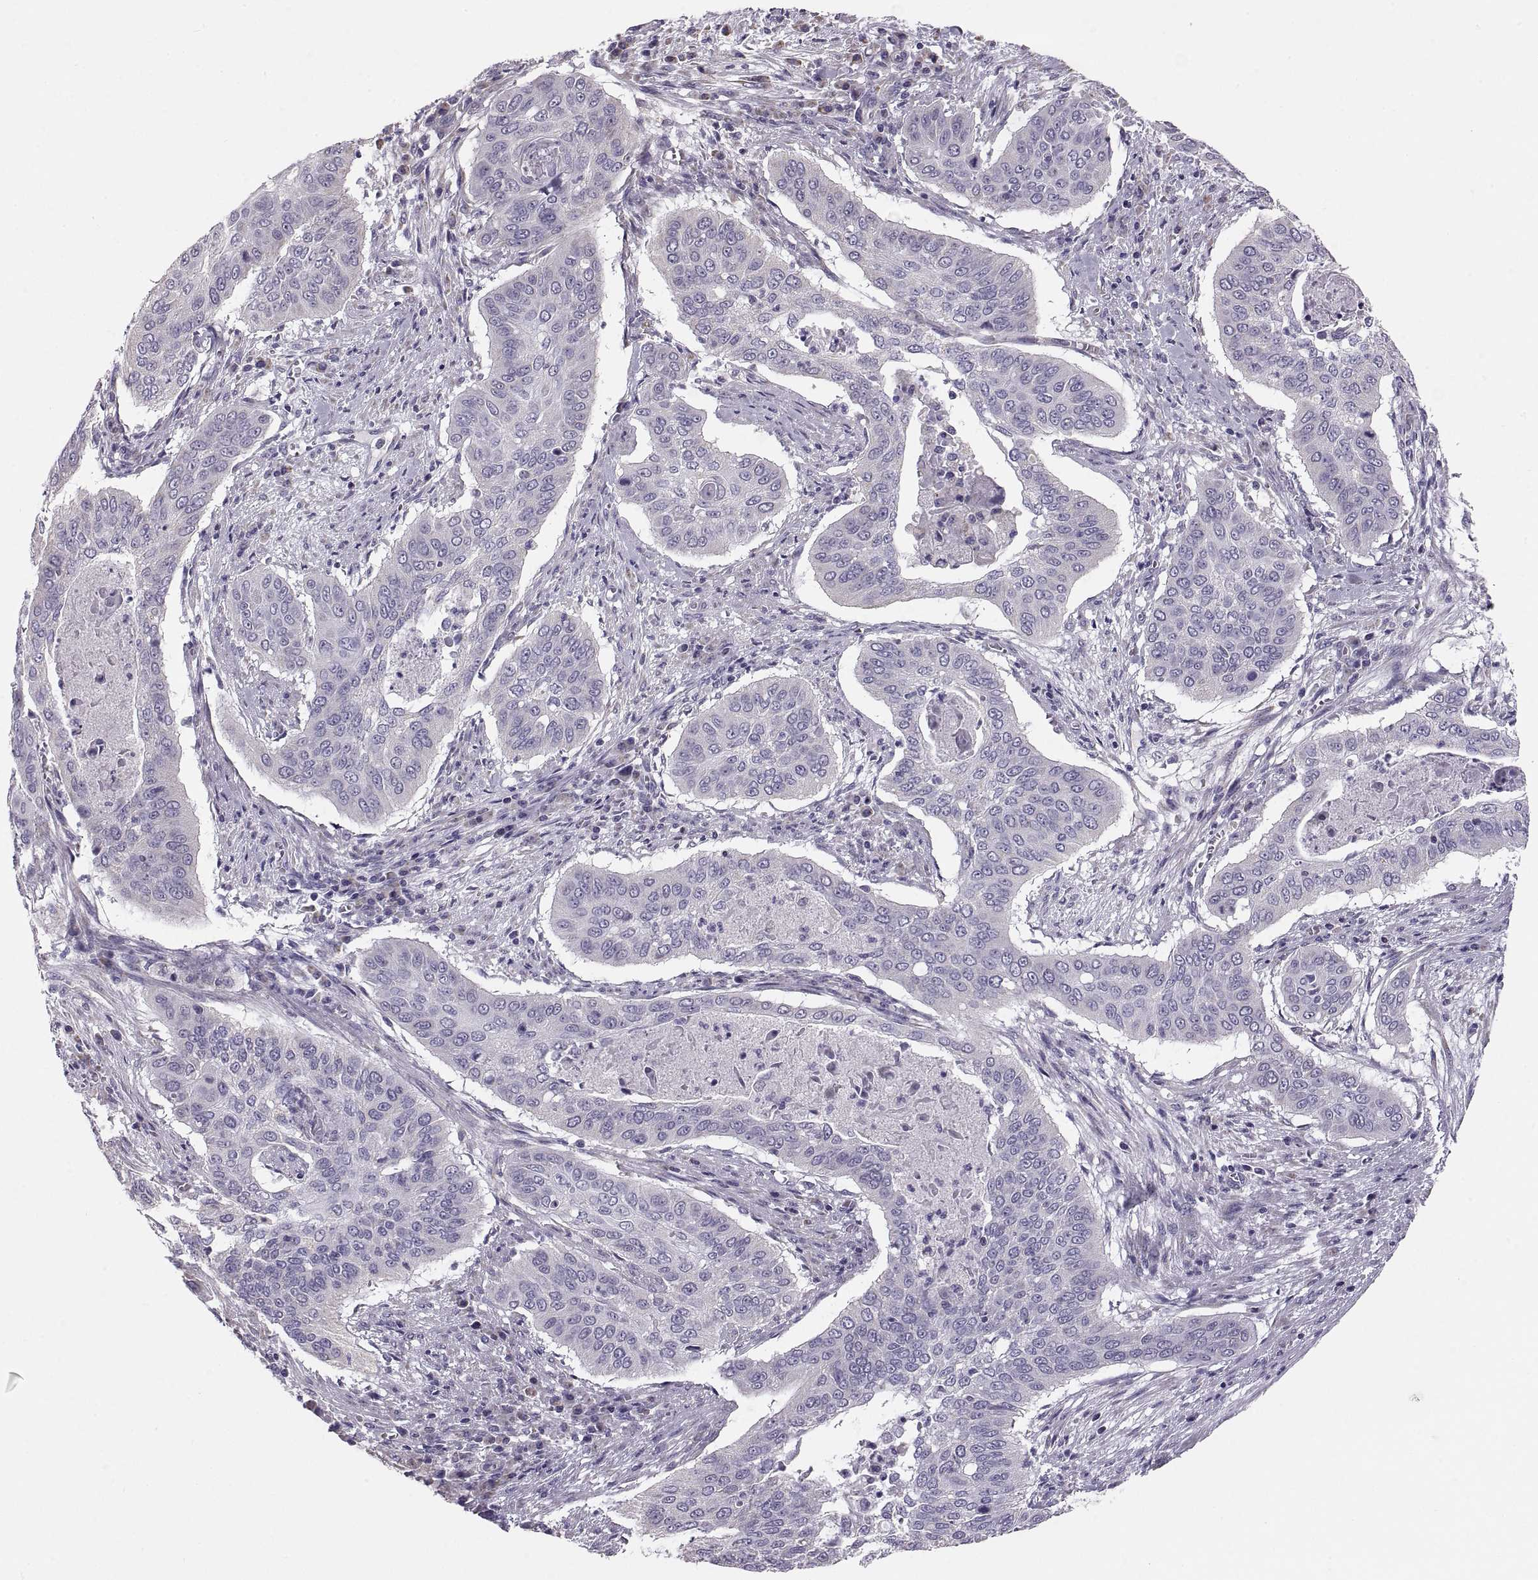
{"staining": {"intensity": "negative", "quantity": "none", "location": "none"}, "tissue": "cervical cancer", "cell_type": "Tumor cells", "image_type": "cancer", "snomed": [{"axis": "morphology", "description": "Squamous cell carcinoma, NOS"}, {"axis": "topography", "description": "Cervix"}], "caption": "Human cervical squamous cell carcinoma stained for a protein using IHC exhibits no staining in tumor cells.", "gene": "TNNC1", "patient": {"sex": "female", "age": 39}}